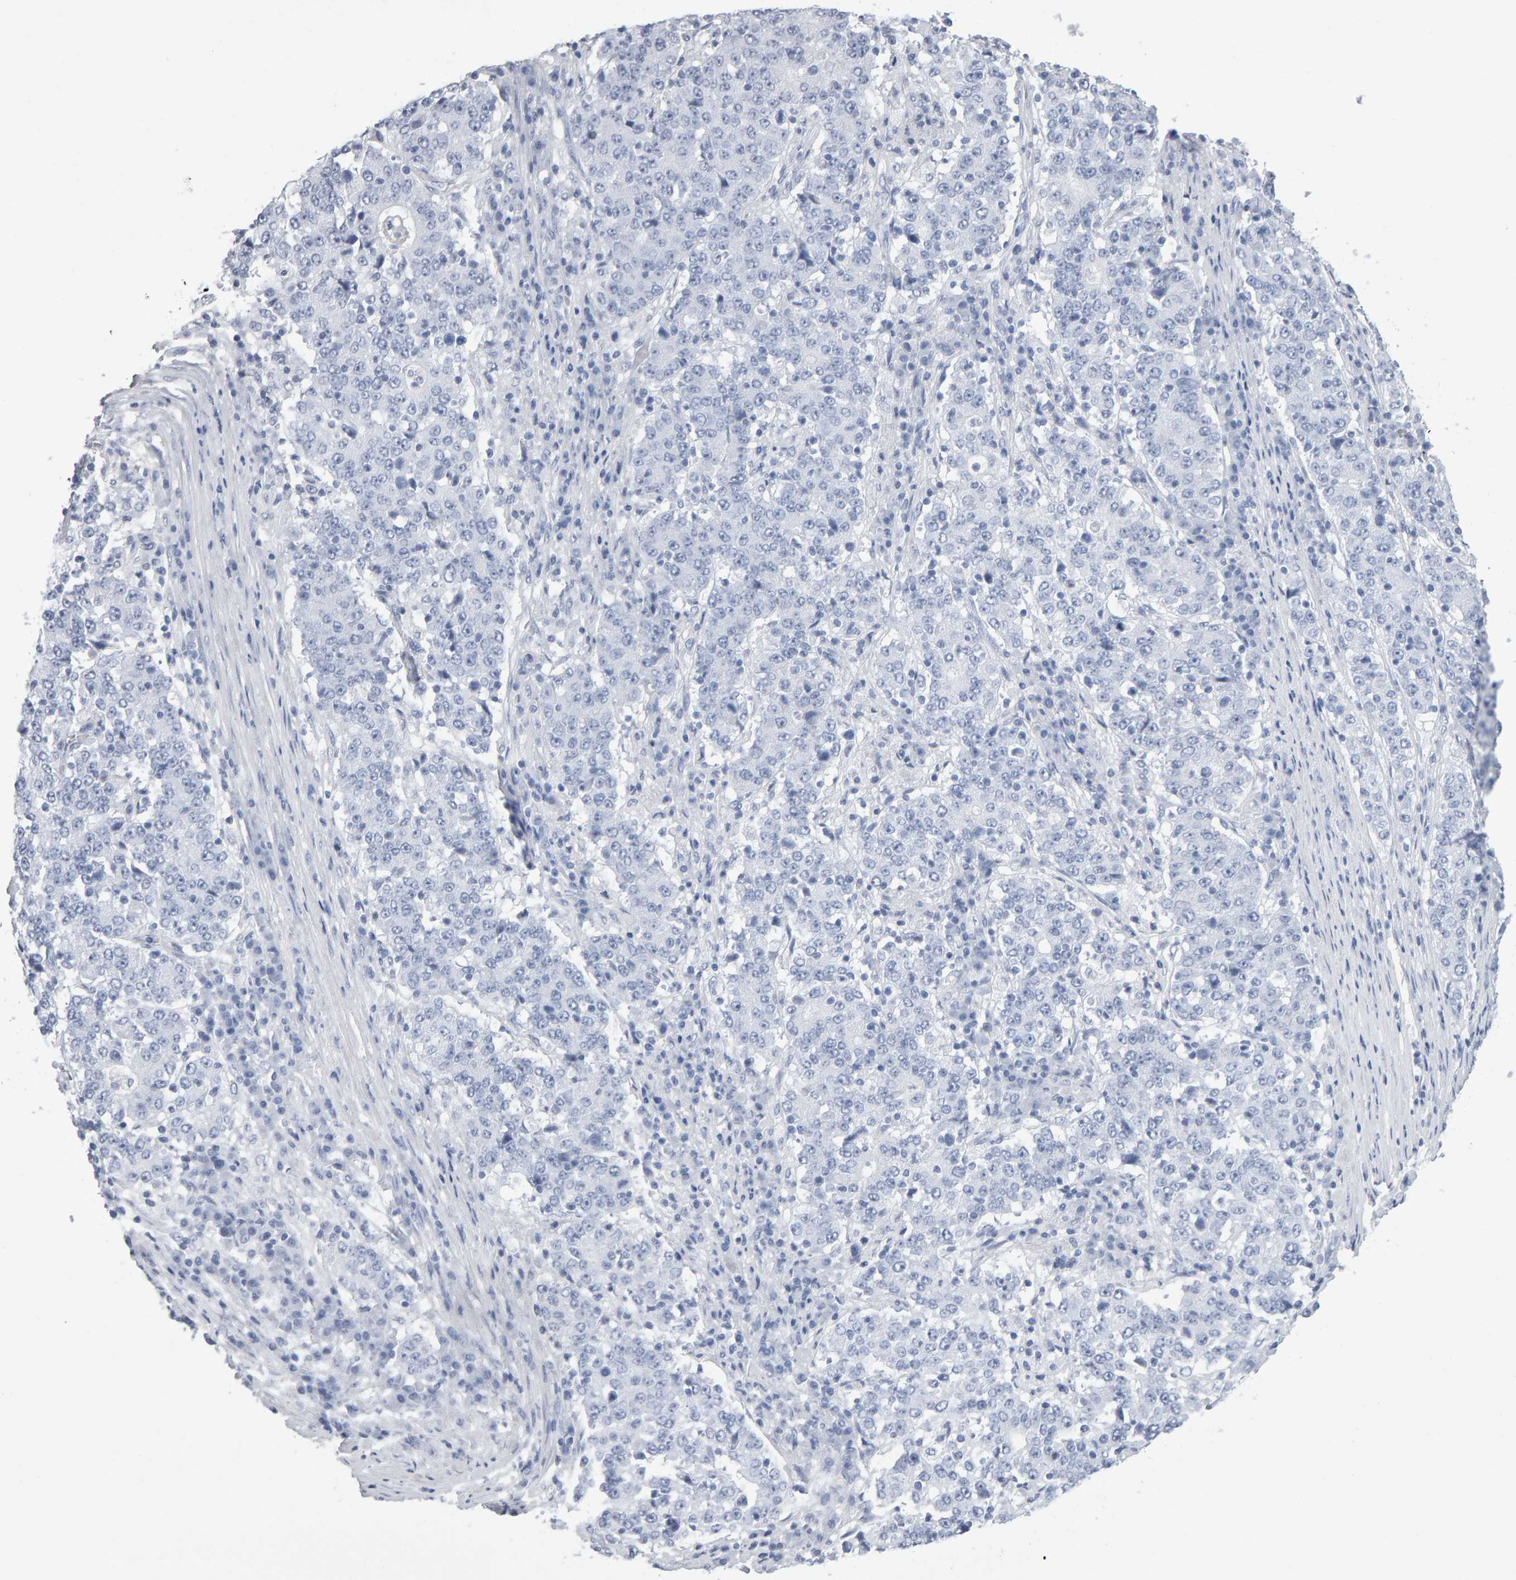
{"staining": {"intensity": "negative", "quantity": "none", "location": "none"}, "tissue": "stomach cancer", "cell_type": "Tumor cells", "image_type": "cancer", "snomed": [{"axis": "morphology", "description": "Adenocarcinoma, NOS"}, {"axis": "topography", "description": "Stomach"}], "caption": "This is an IHC image of stomach cancer. There is no staining in tumor cells.", "gene": "NCDN", "patient": {"sex": "male", "age": 59}}